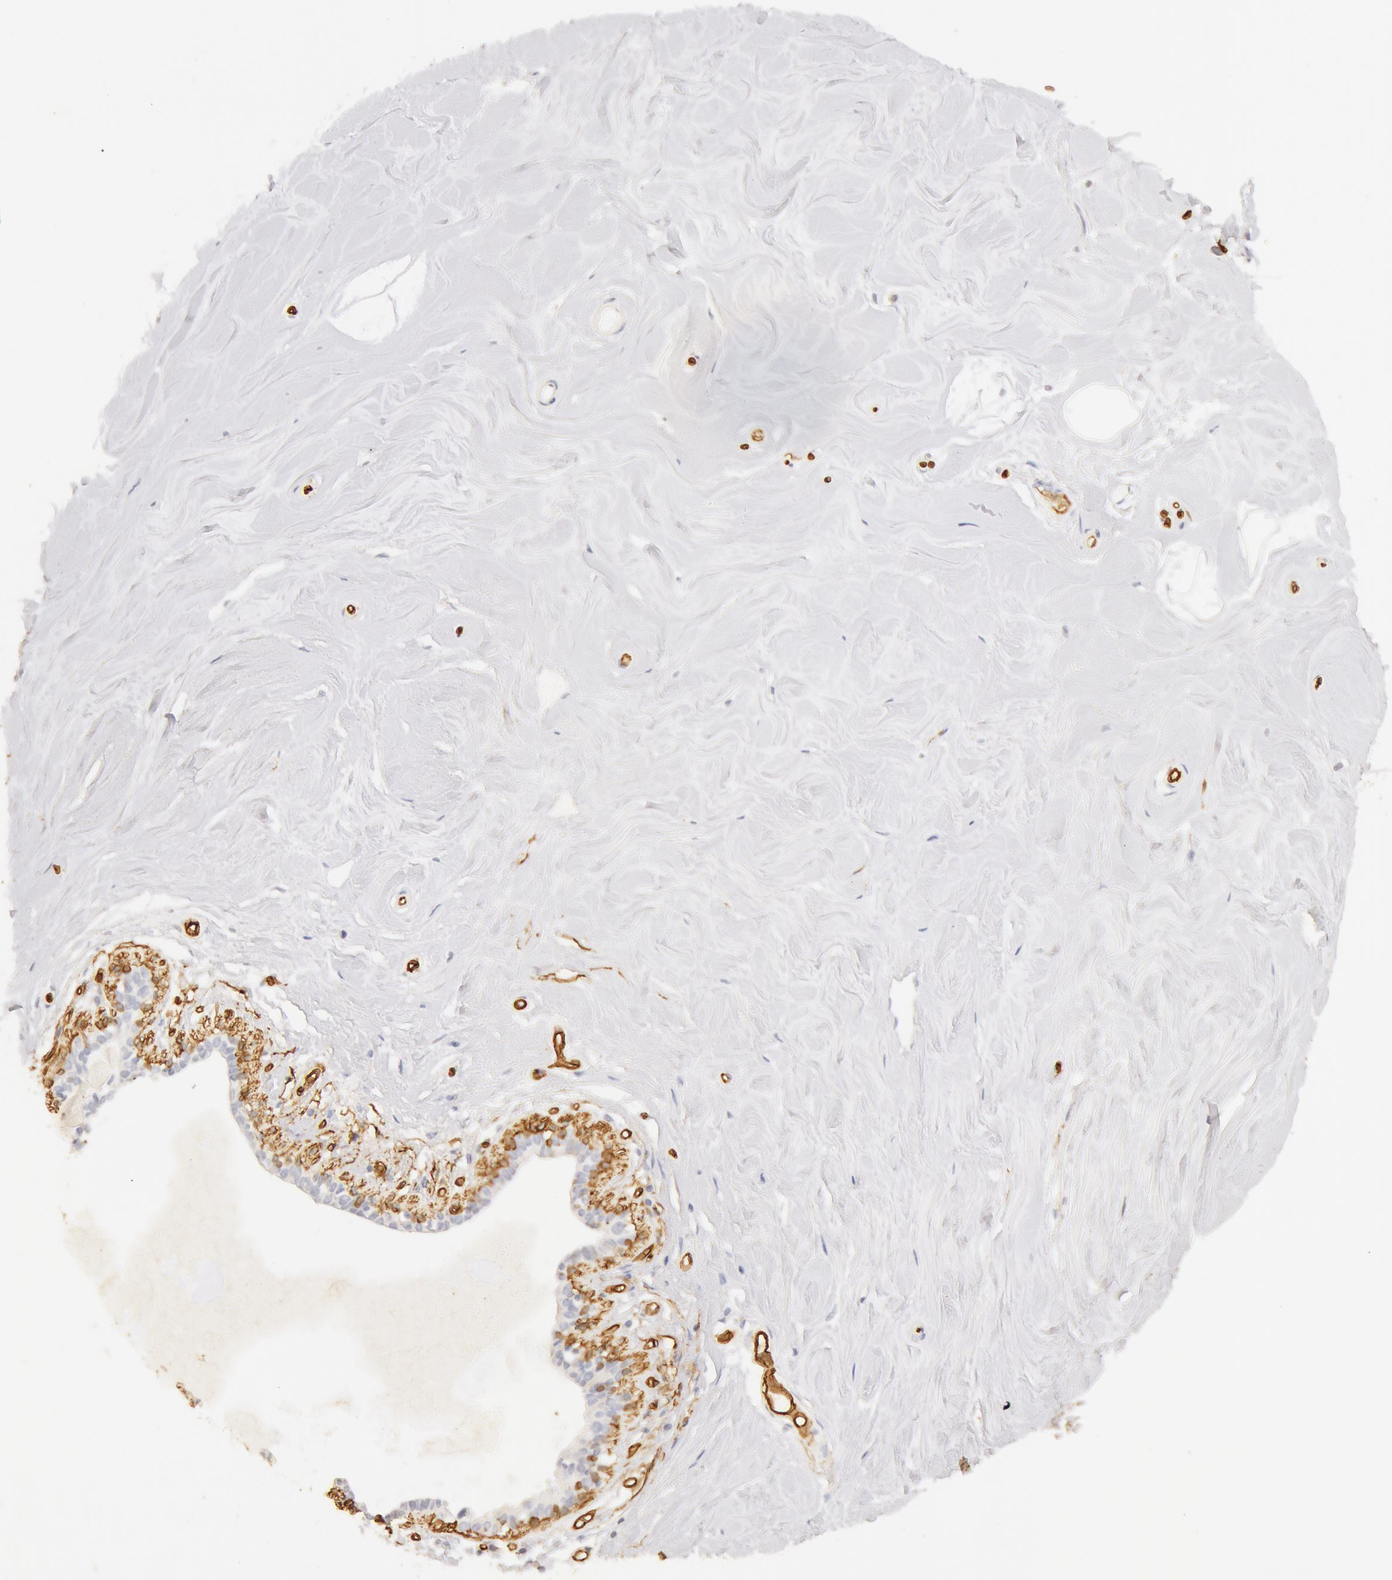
{"staining": {"intensity": "moderate", "quantity": "<25%", "location": "cytoplasmic/membranous"}, "tissue": "adipose tissue", "cell_type": "Adipocytes", "image_type": "normal", "snomed": [{"axis": "morphology", "description": "Normal tissue, NOS"}, {"axis": "topography", "description": "Breast"}], "caption": "Adipose tissue stained for a protein exhibits moderate cytoplasmic/membranous positivity in adipocytes. (Brightfield microscopy of DAB IHC at high magnification).", "gene": "AQP1", "patient": {"sex": "female", "age": 44}}